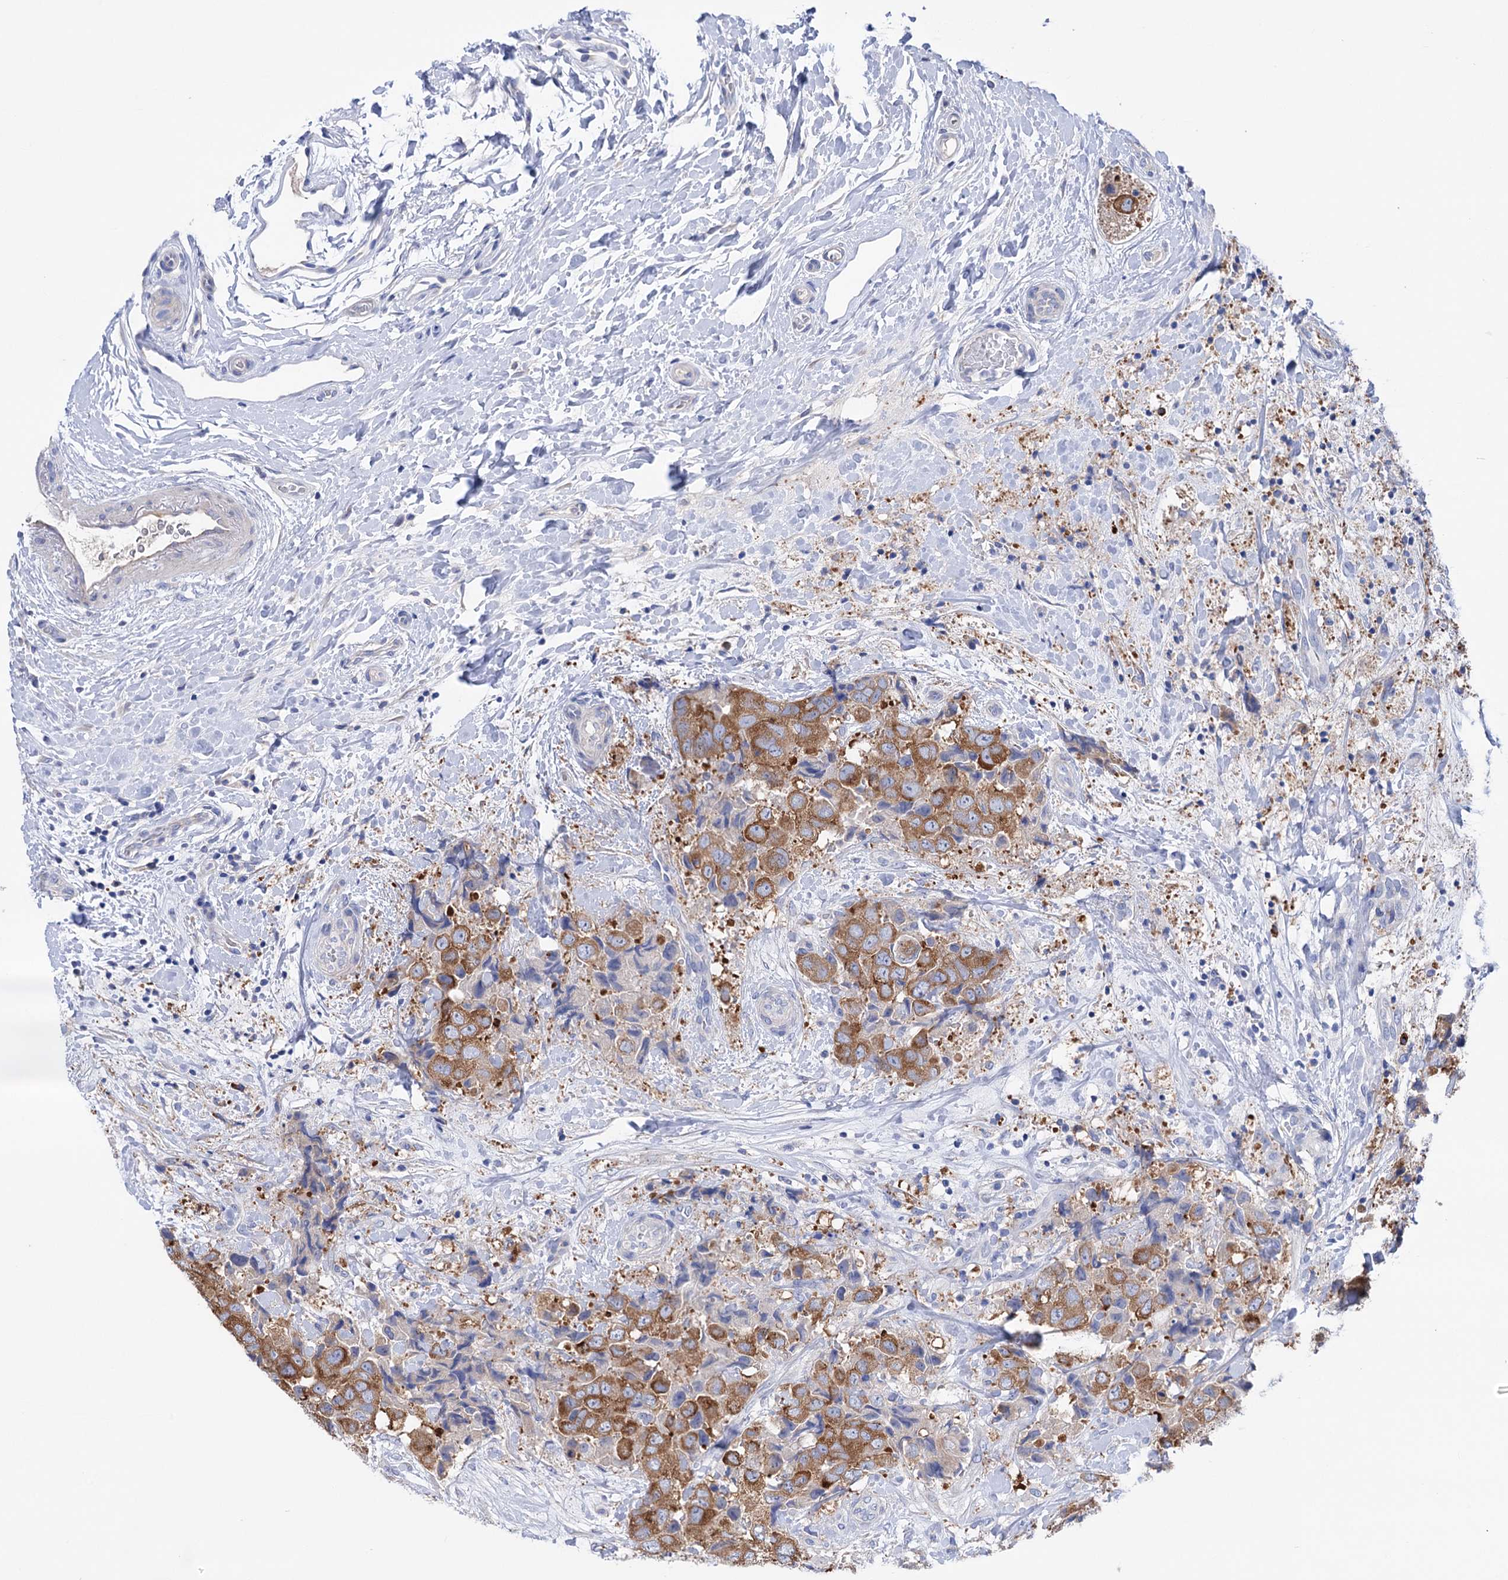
{"staining": {"intensity": "moderate", "quantity": ">75%", "location": "cytoplasmic/membranous"}, "tissue": "breast cancer", "cell_type": "Tumor cells", "image_type": "cancer", "snomed": [{"axis": "morphology", "description": "Duct carcinoma"}, {"axis": "topography", "description": "Breast"}], "caption": "This is an image of IHC staining of breast cancer, which shows moderate expression in the cytoplasmic/membranous of tumor cells.", "gene": "BBS4", "patient": {"sex": "female", "age": 62}}